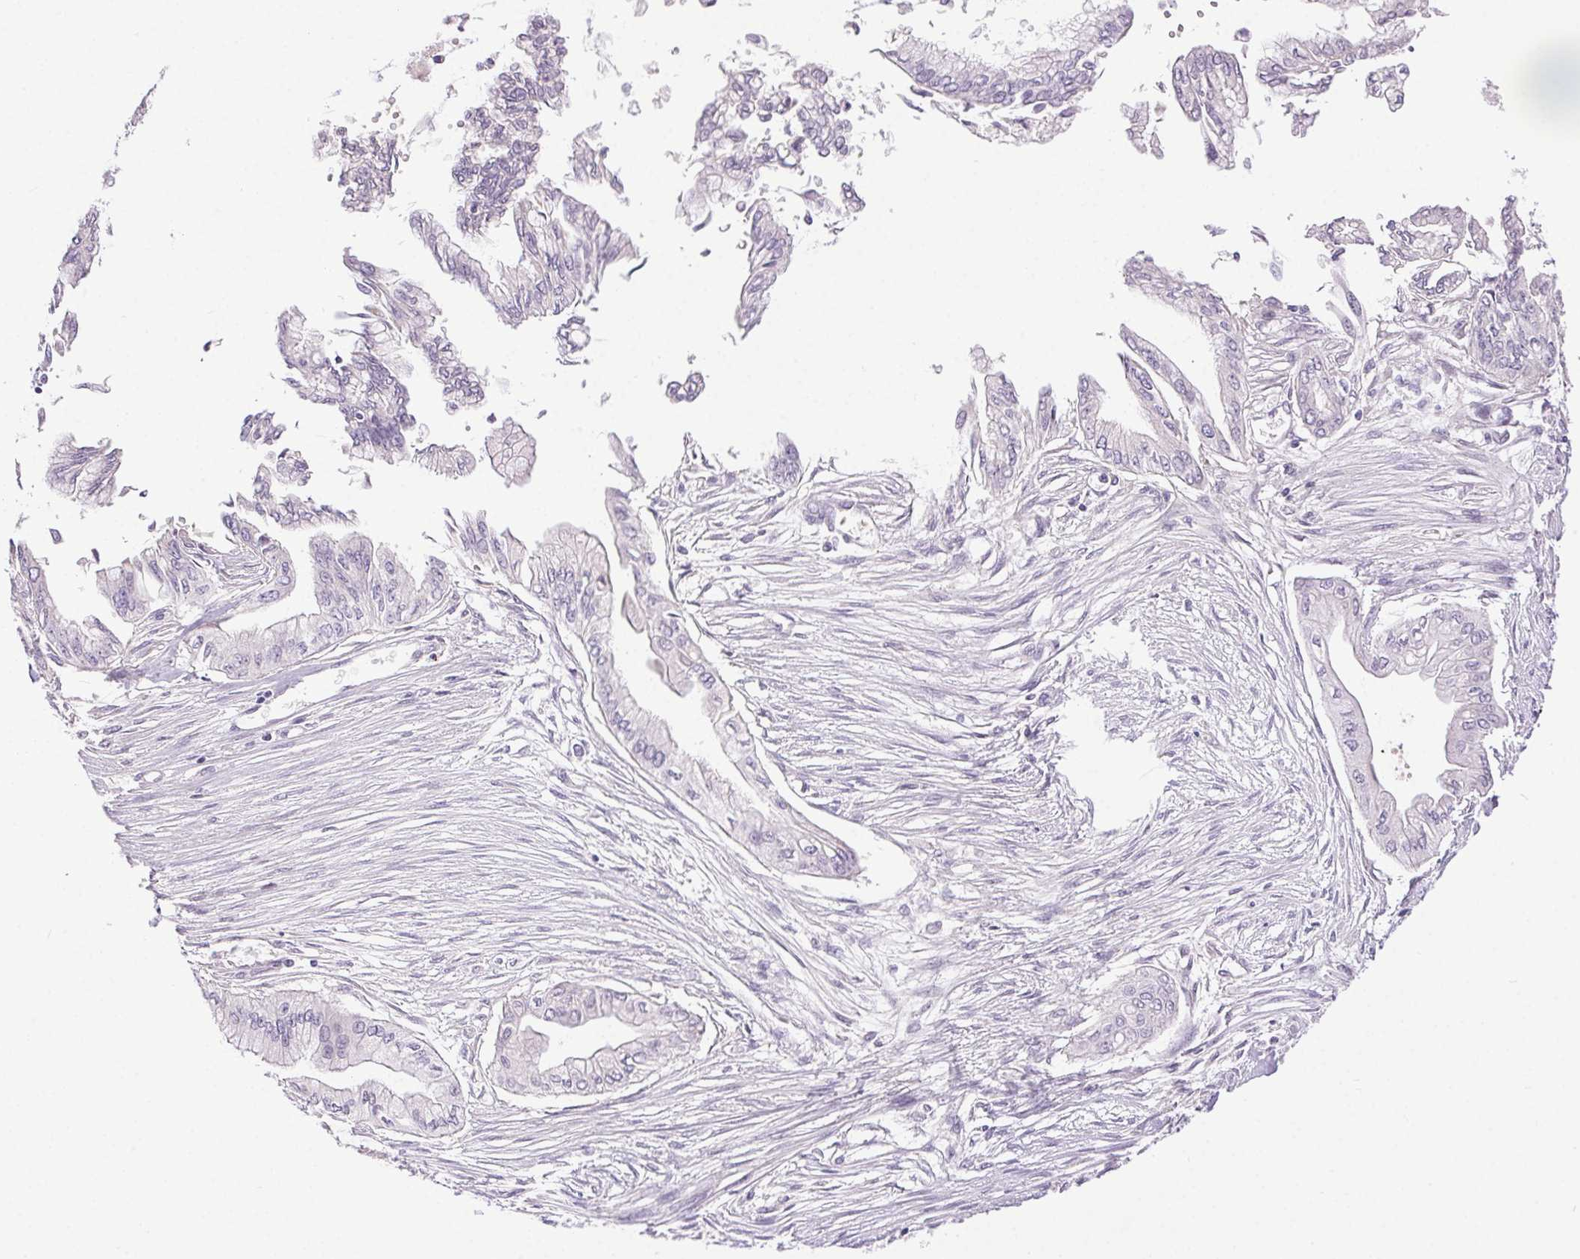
{"staining": {"intensity": "negative", "quantity": "none", "location": "none"}, "tissue": "pancreatic cancer", "cell_type": "Tumor cells", "image_type": "cancer", "snomed": [{"axis": "morphology", "description": "Adenocarcinoma, NOS"}, {"axis": "topography", "description": "Pancreas"}], "caption": "Tumor cells show no significant expression in pancreatic cancer.", "gene": "SYT11", "patient": {"sex": "female", "age": 68}}